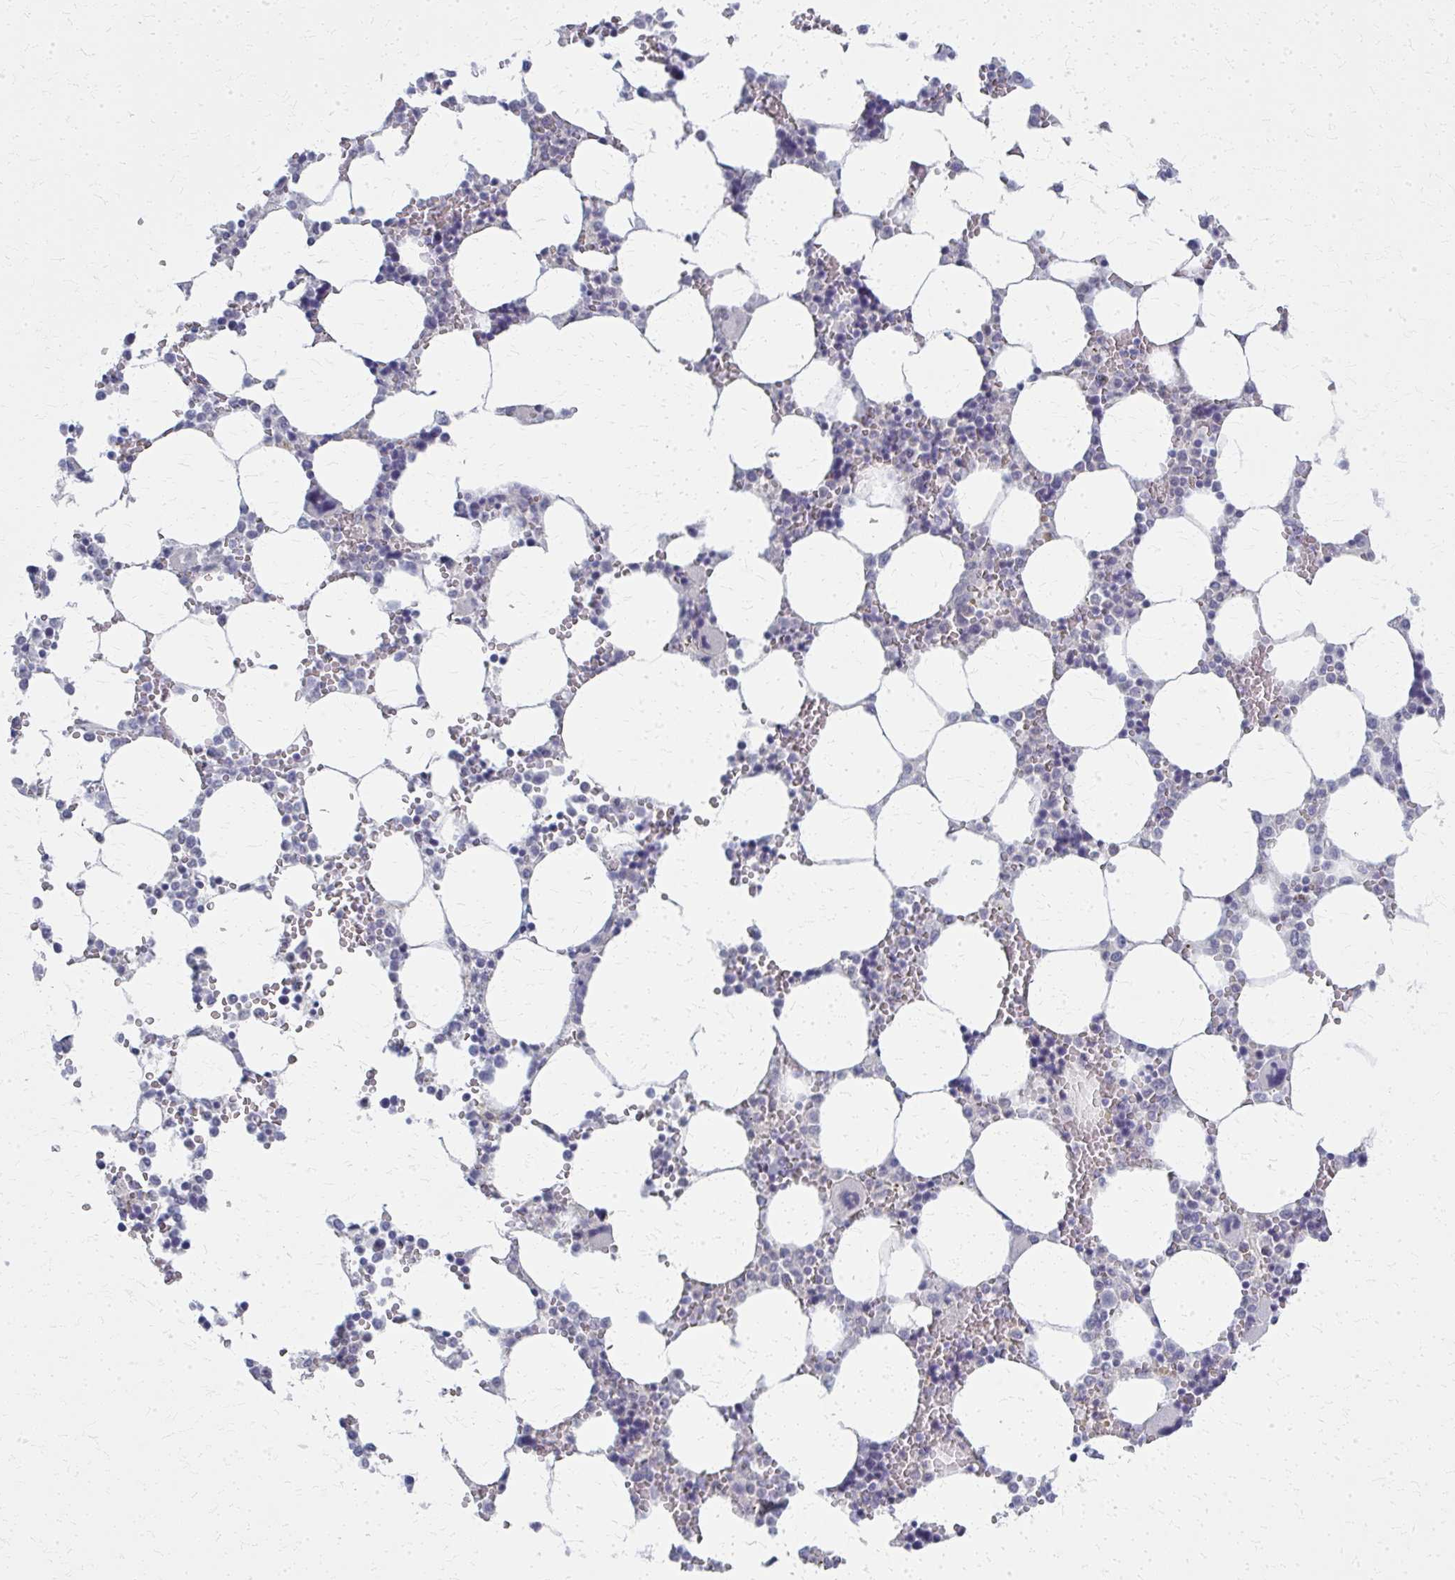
{"staining": {"intensity": "negative", "quantity": "none", "location": "none"}, "tissue": "bone marrow", "cell_type": "Hematopoietic cells", "image_type": "normal", "snomed": [{"axis": "morphology", "description": "Normal tissue, NOS"}, {"axis": "topography", "description": "Bone marrow"}], "caption": "The IHC photomicrograph has no significant expression in hematopoietic cells of bone marrow.", "gene": "CASQ2", "patient": {"sex": "male", "age": 64}}